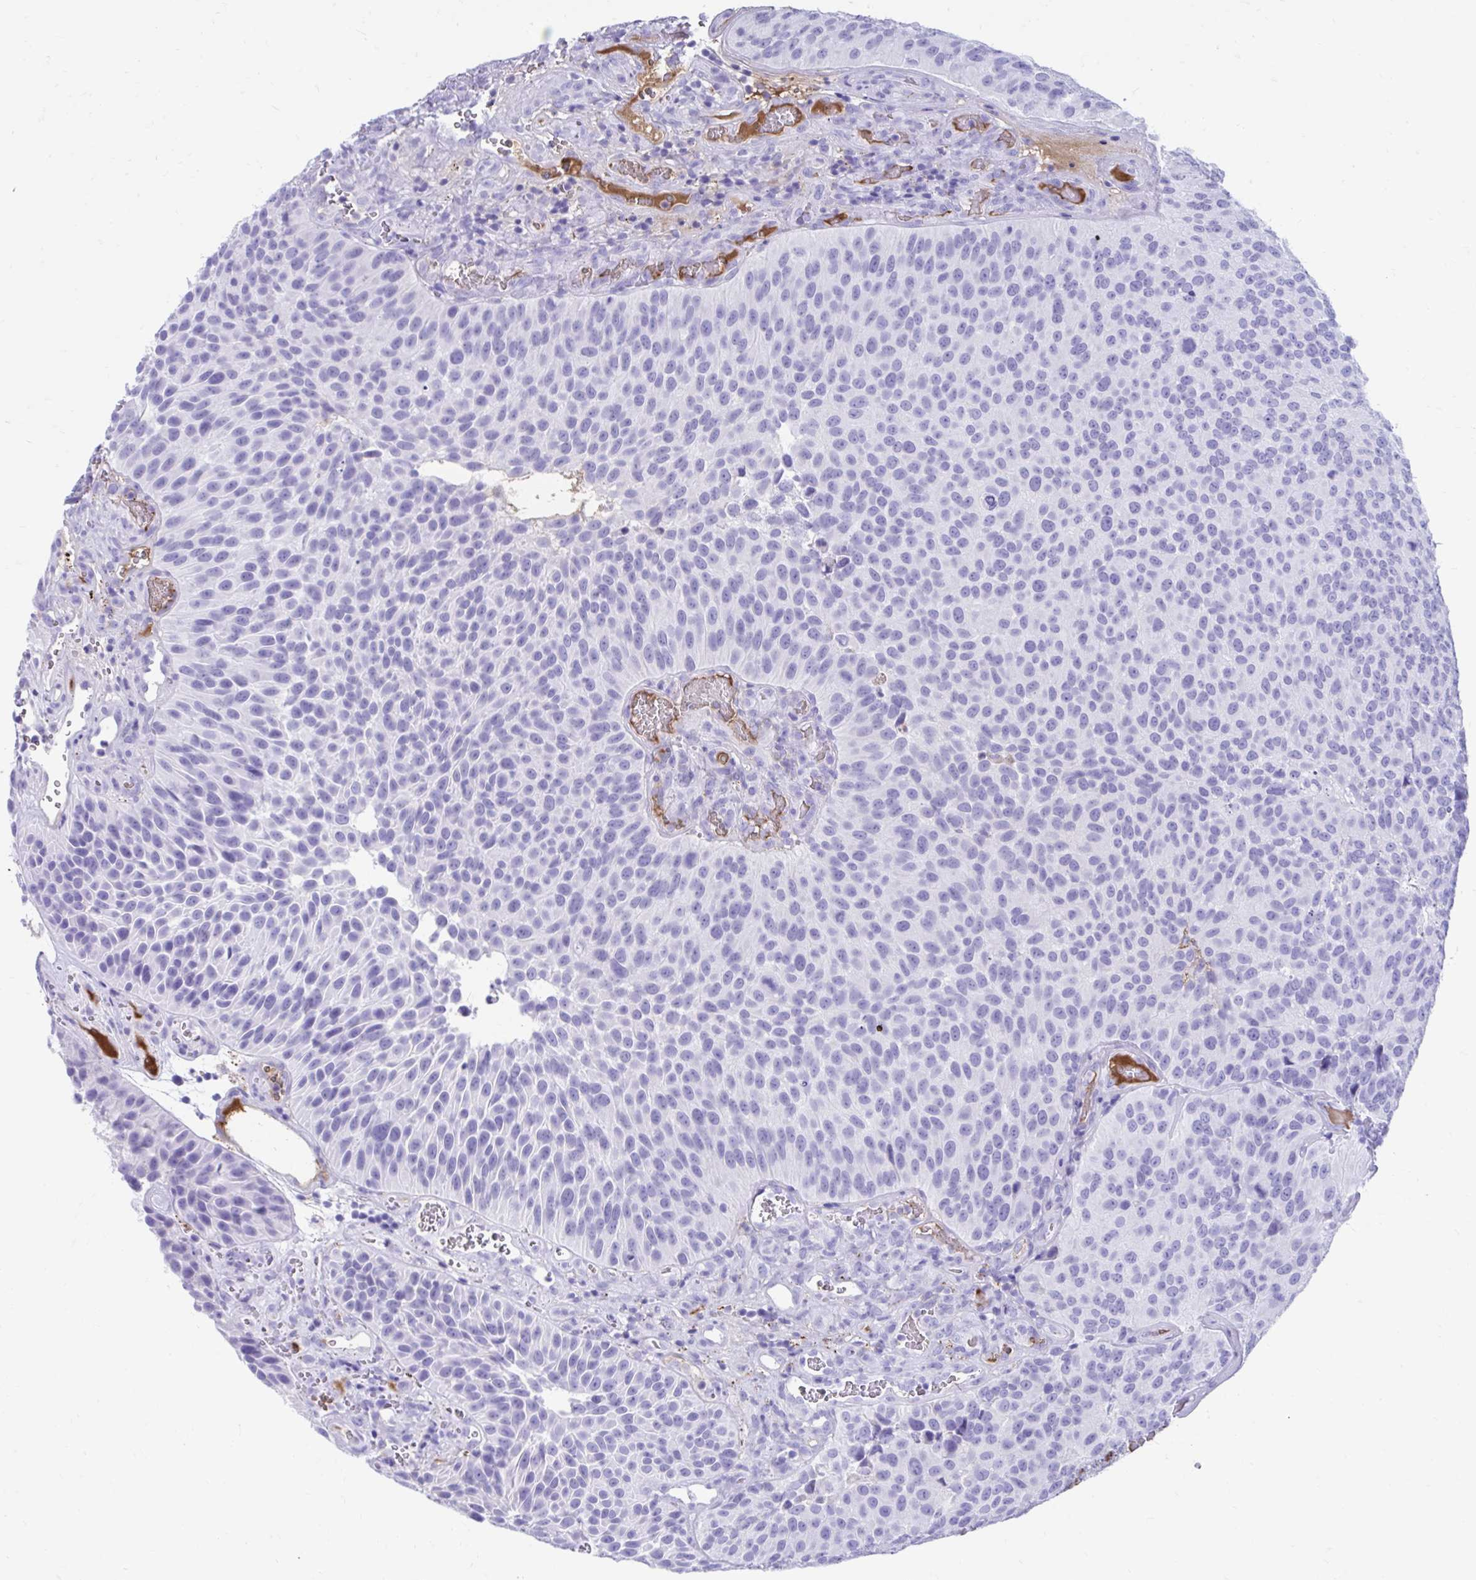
{"staining": {"intensity": "negative", "quantity": "none", "location": "none"}, "tissue": "urothelial cancer", "cell_type": "Tumor cells", "image_type": "cancer", "snomed": [{"axis": "morphology", "description": "Urothelial carcinoma, Low grade"}, {"axis": "topography", "description": "Urinary bladder"}], "caption": "An IHC micrograph of low-grade urothelial carcinoma is shown. There is no staining in tumor cells of low-grade urothelial carcinoma.", "gene": "SMIM9", "patient": {"sex": "male", "age": 76}}